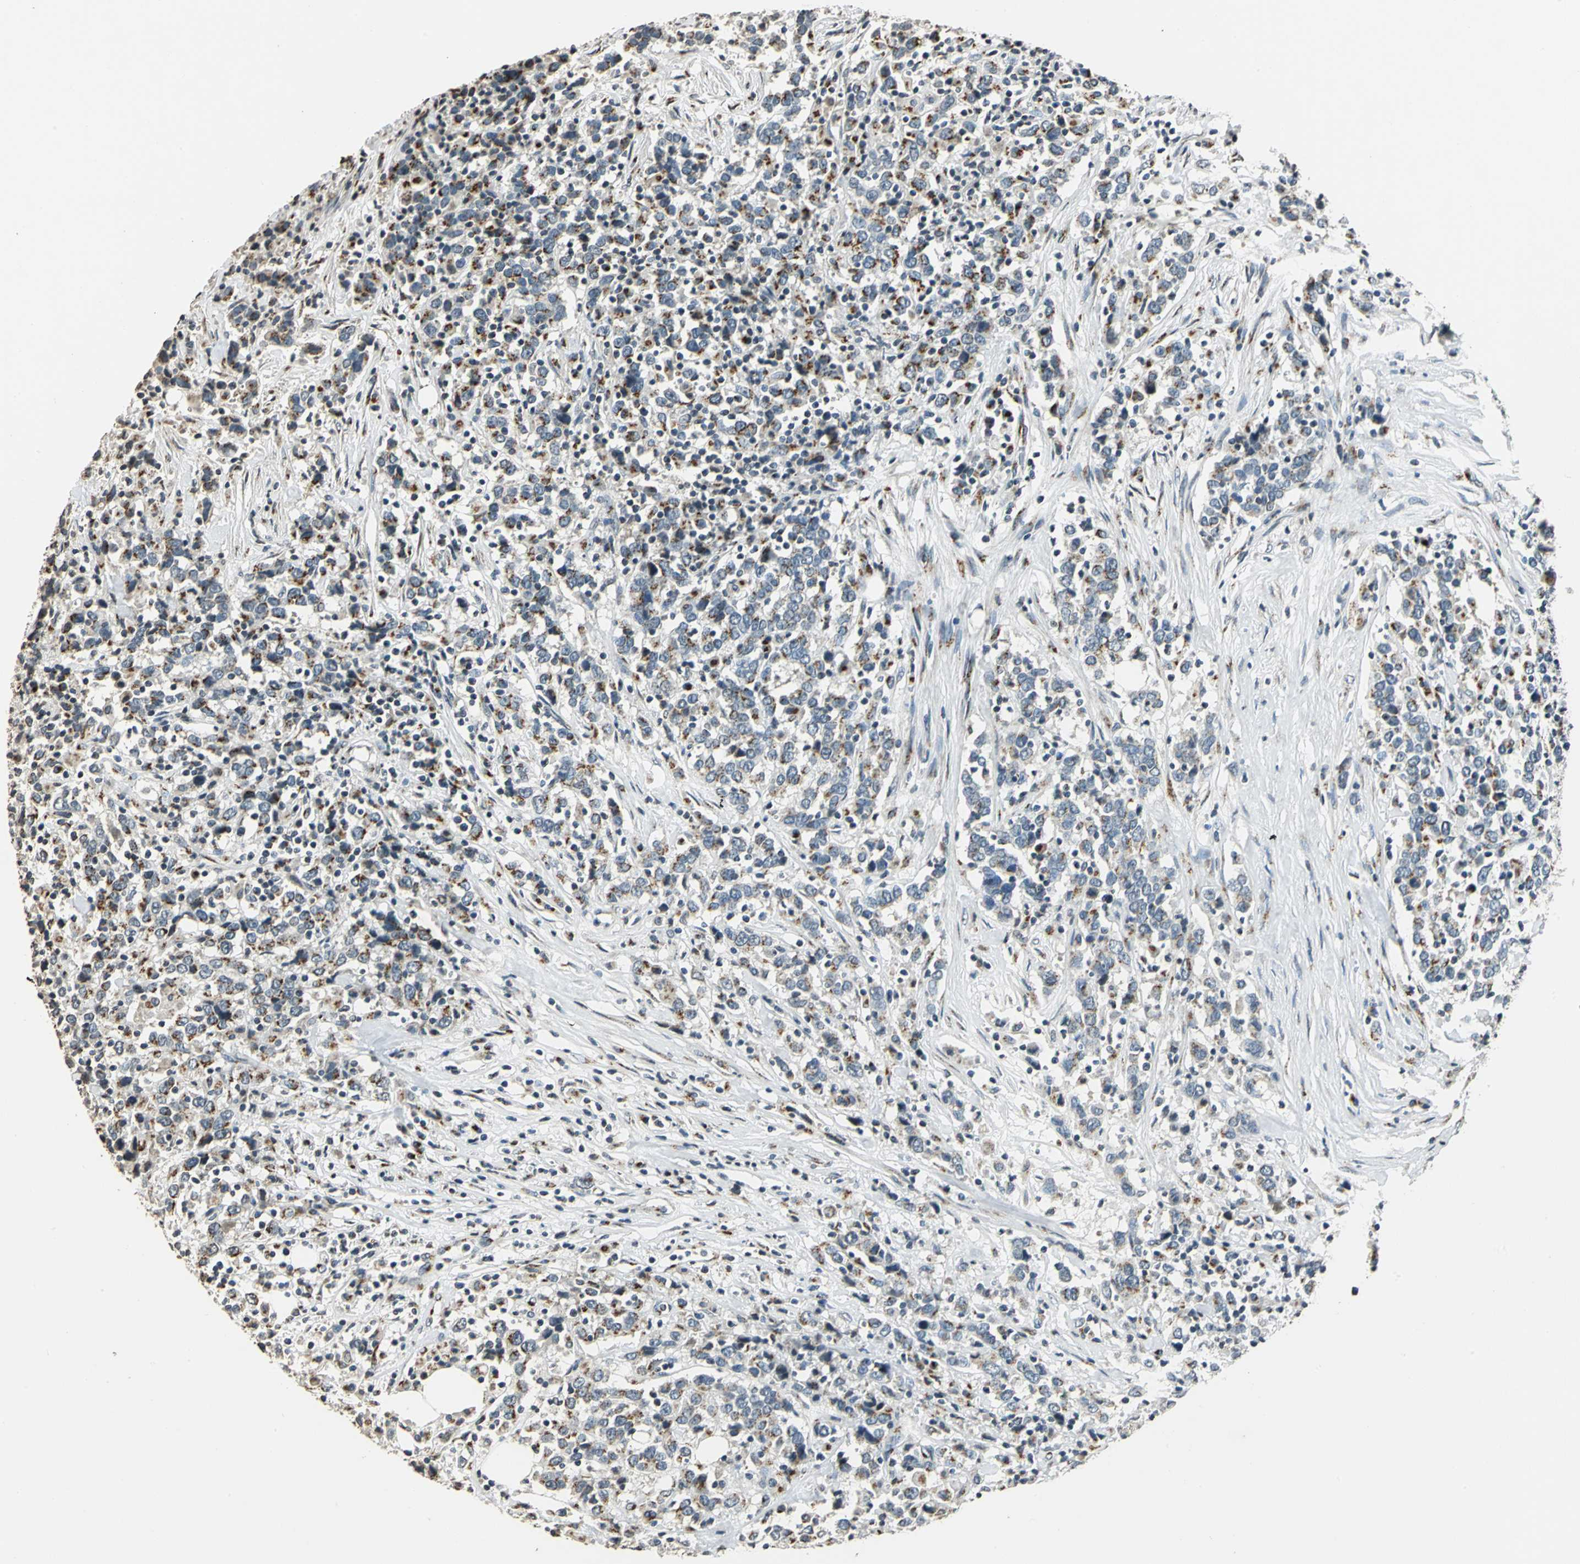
{"staining": {"intensity": "moderate", "quantity": "25%-75%", "location": "cytoplasmic/membranous"}, "tissue": "urothelial cancer", "cell_type": "Tumor cells", "image_type": "cancer", "snomed": [{"axis": "morphology", "description": "Urothelial carcinoma, High grade"}, {"axis": "topography", "description": "Urinary bladder"}], "caption": "Brown immunohistochemical staining in human urothelial carcinoma (high-grade) exhibits moderate cytoplasmic/membranous positivity in about 25%-75% of tumor cells. (Brightfield microscopy of DAB IHC at high magnification).", "gene": "TMEM115", "patient": {"sex": "male", "age": 61}}